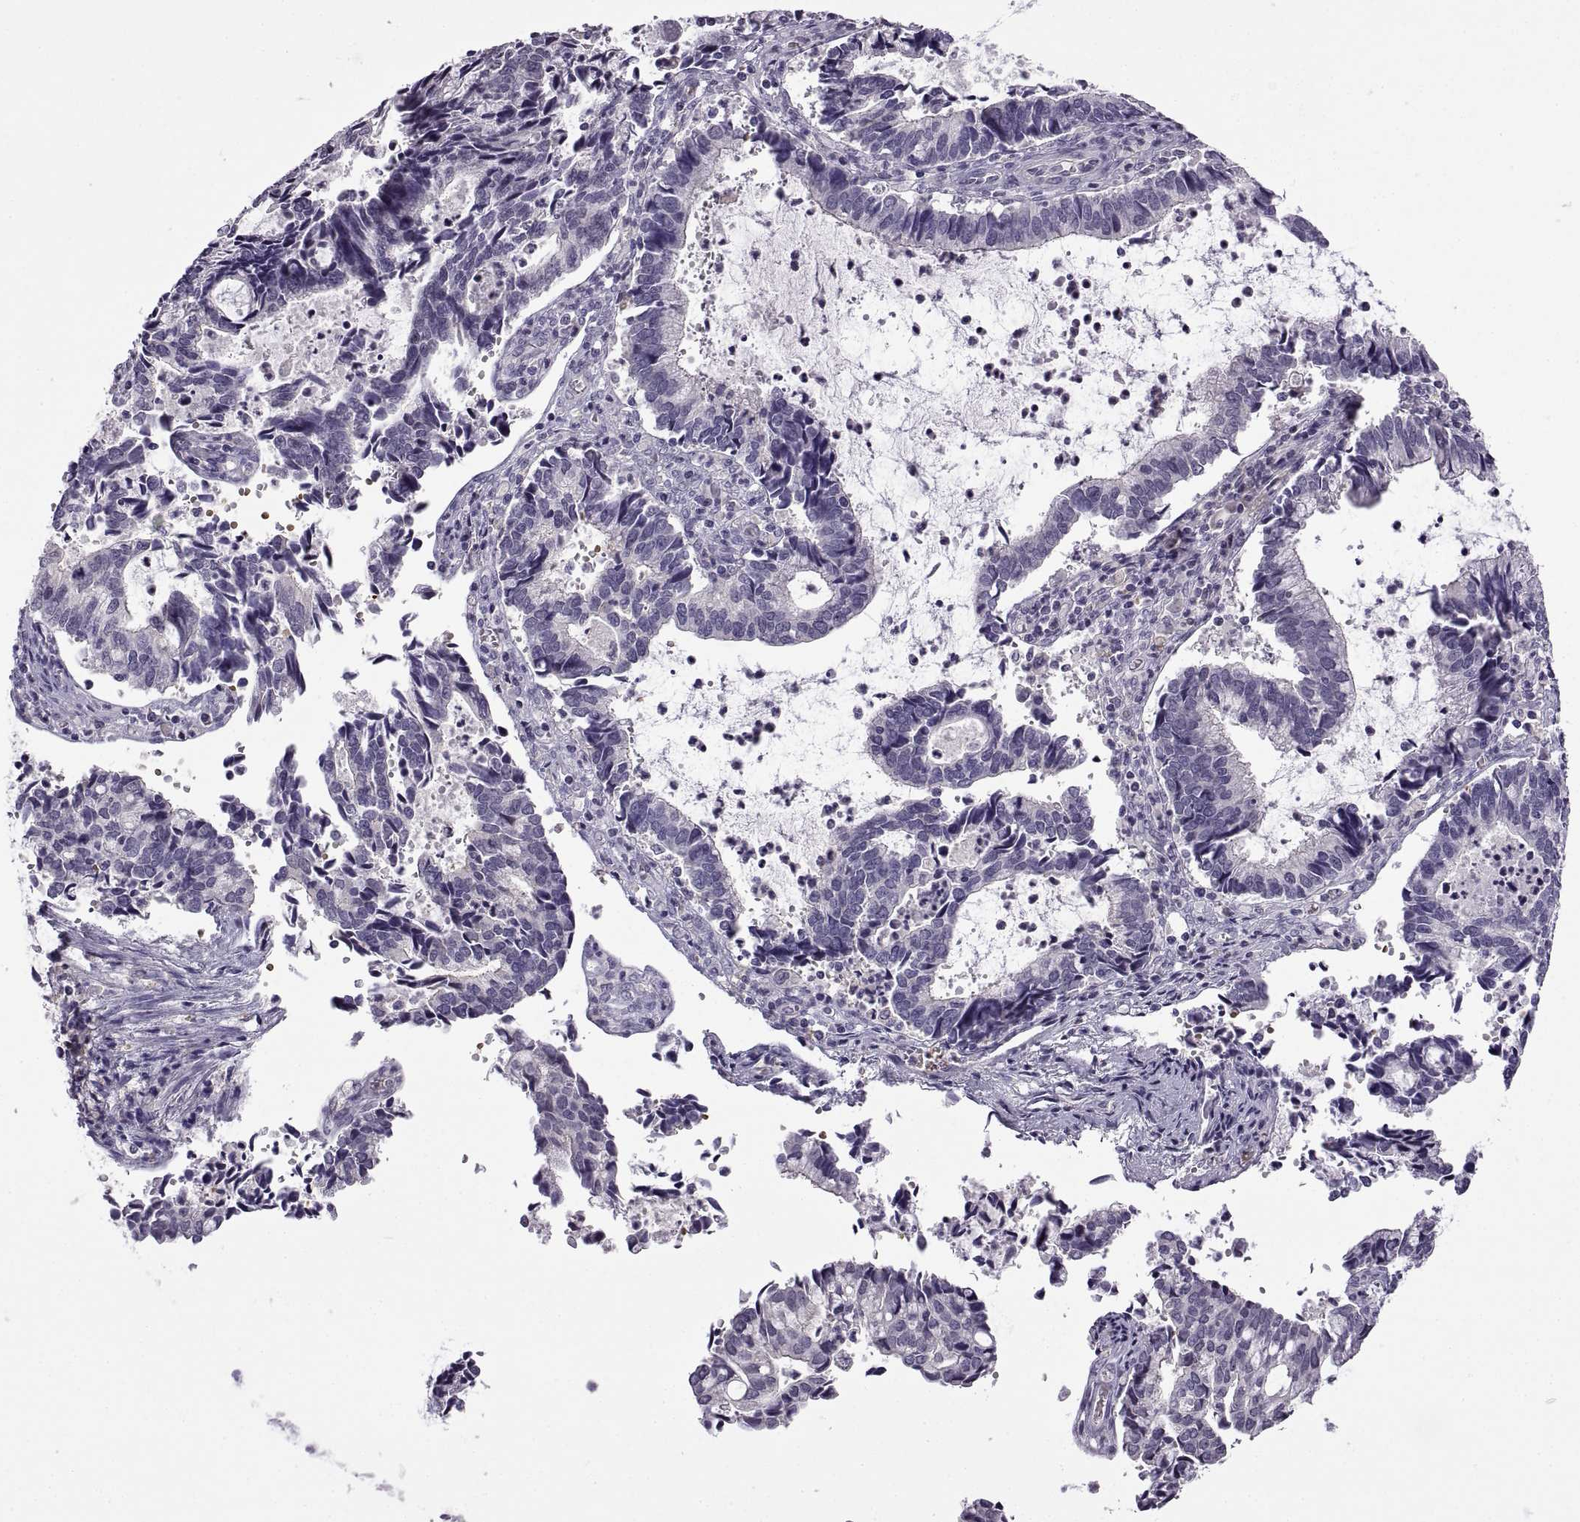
{"staining": {"intensity": "negative", "quantity": "none", "location": "none"}, "tissue": "cervical cancer", "cell_type": "Tumor cells", "image_type": "cancer", "snomed": [{"axis": "morphology", "description": "Adenocarcinoma, NOS"}, {"axis": "topography", "description": "Cervix"}], "caption": "IHC of adenocarcinoma (cervical) shows no staining in tumor cells.", "gene": "MEIOC", "patient": {"sex": "female", "age": 42}}